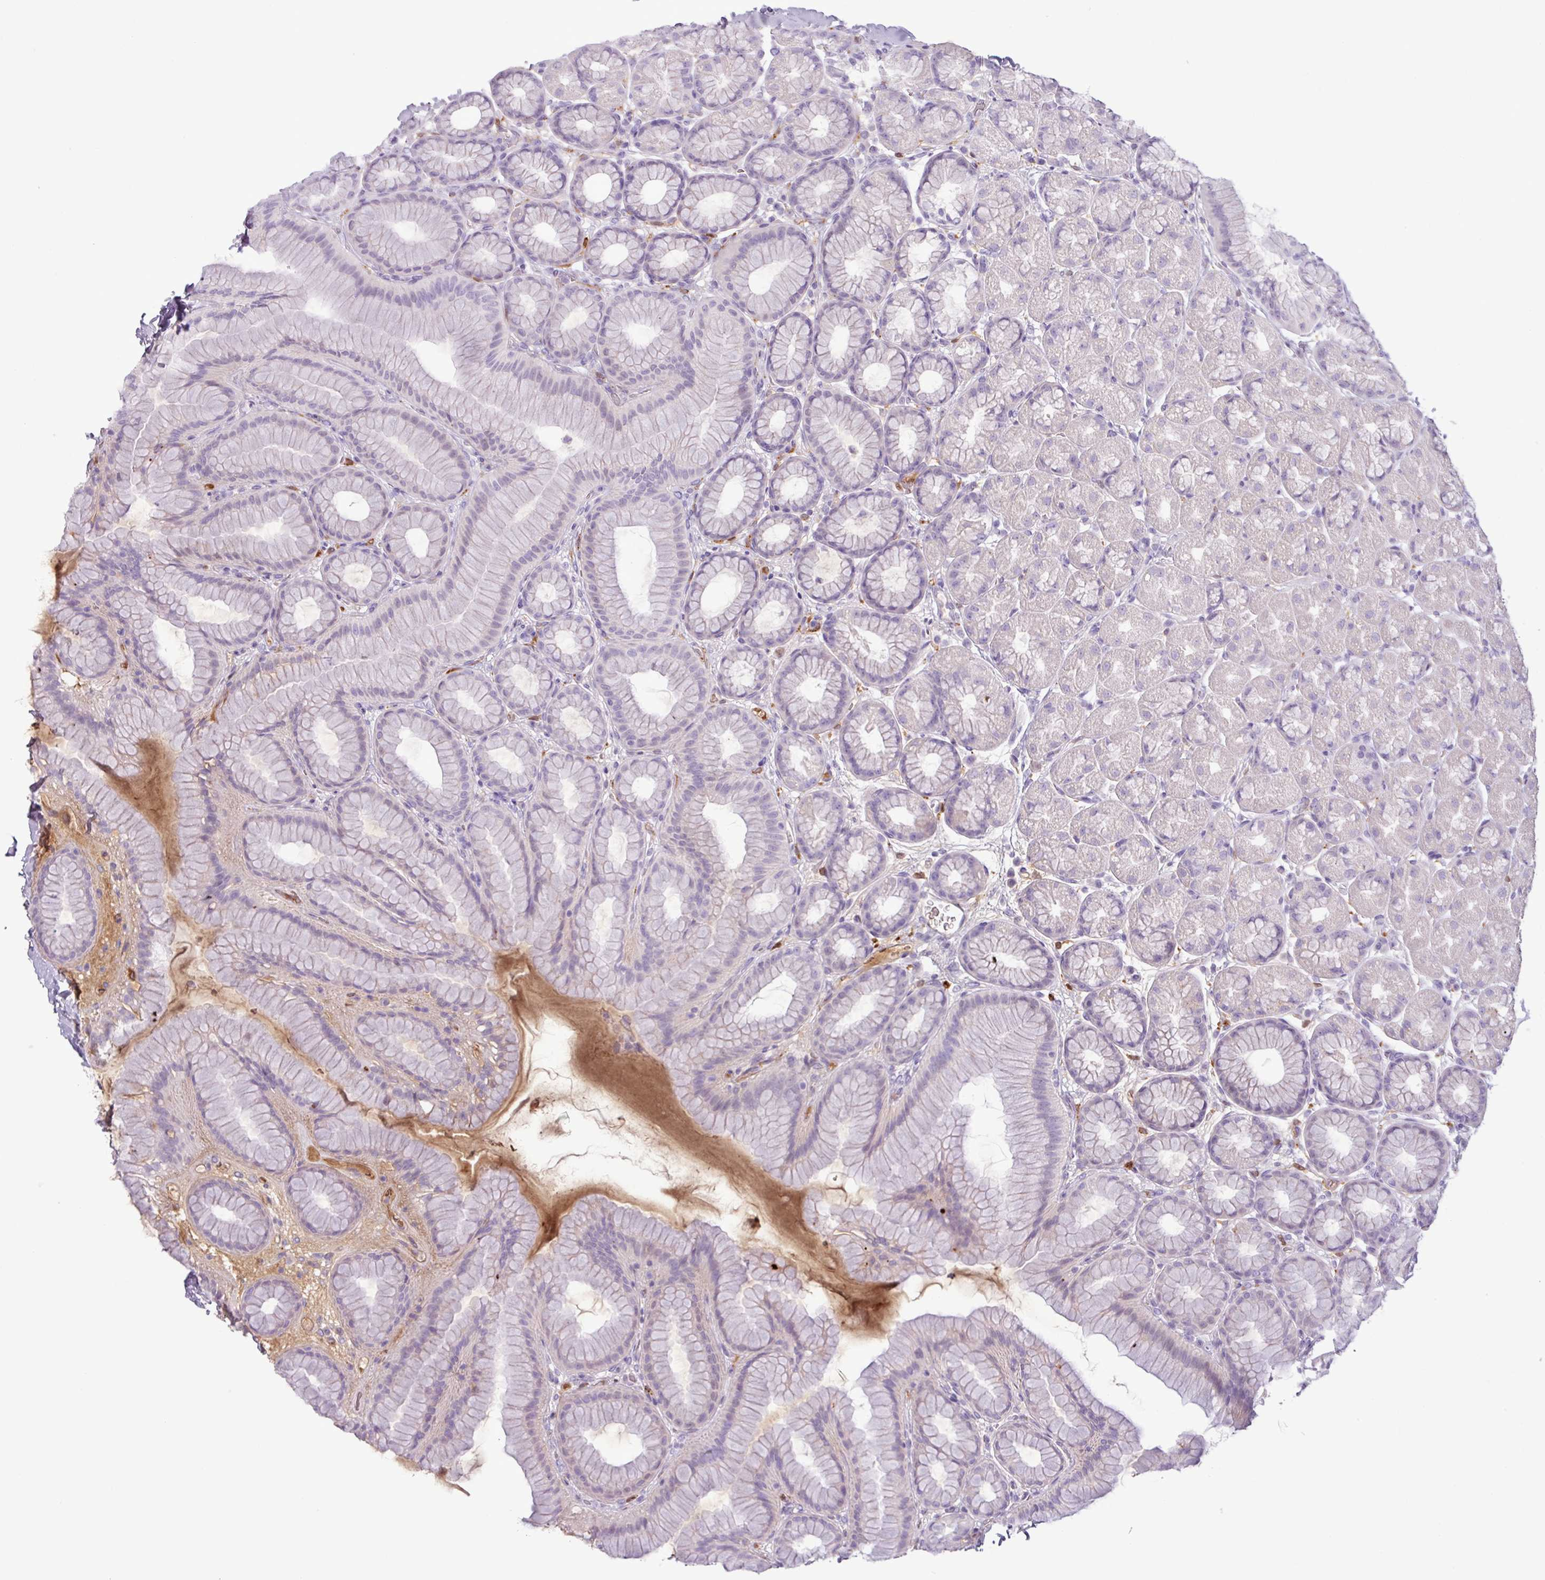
{"staining": {"intensity": "negative", "quantity": "none", "location": "none"}, "tissue": "stomach", "cell_type": "Glandular cells", "image_type": "normal", "snomed": [{"axis": "morphology", "description": "Normal tissue, NOS"}, {"axis": "topography", "description": "Stomach, lower"}], "caption": "Immunohistochemical staining of unremarkable stomach shows no significant staining in glandular cells. Nuclei are stained in blue.", "gene": "C4A", "patient": {"sex": "male", "age": 67}}